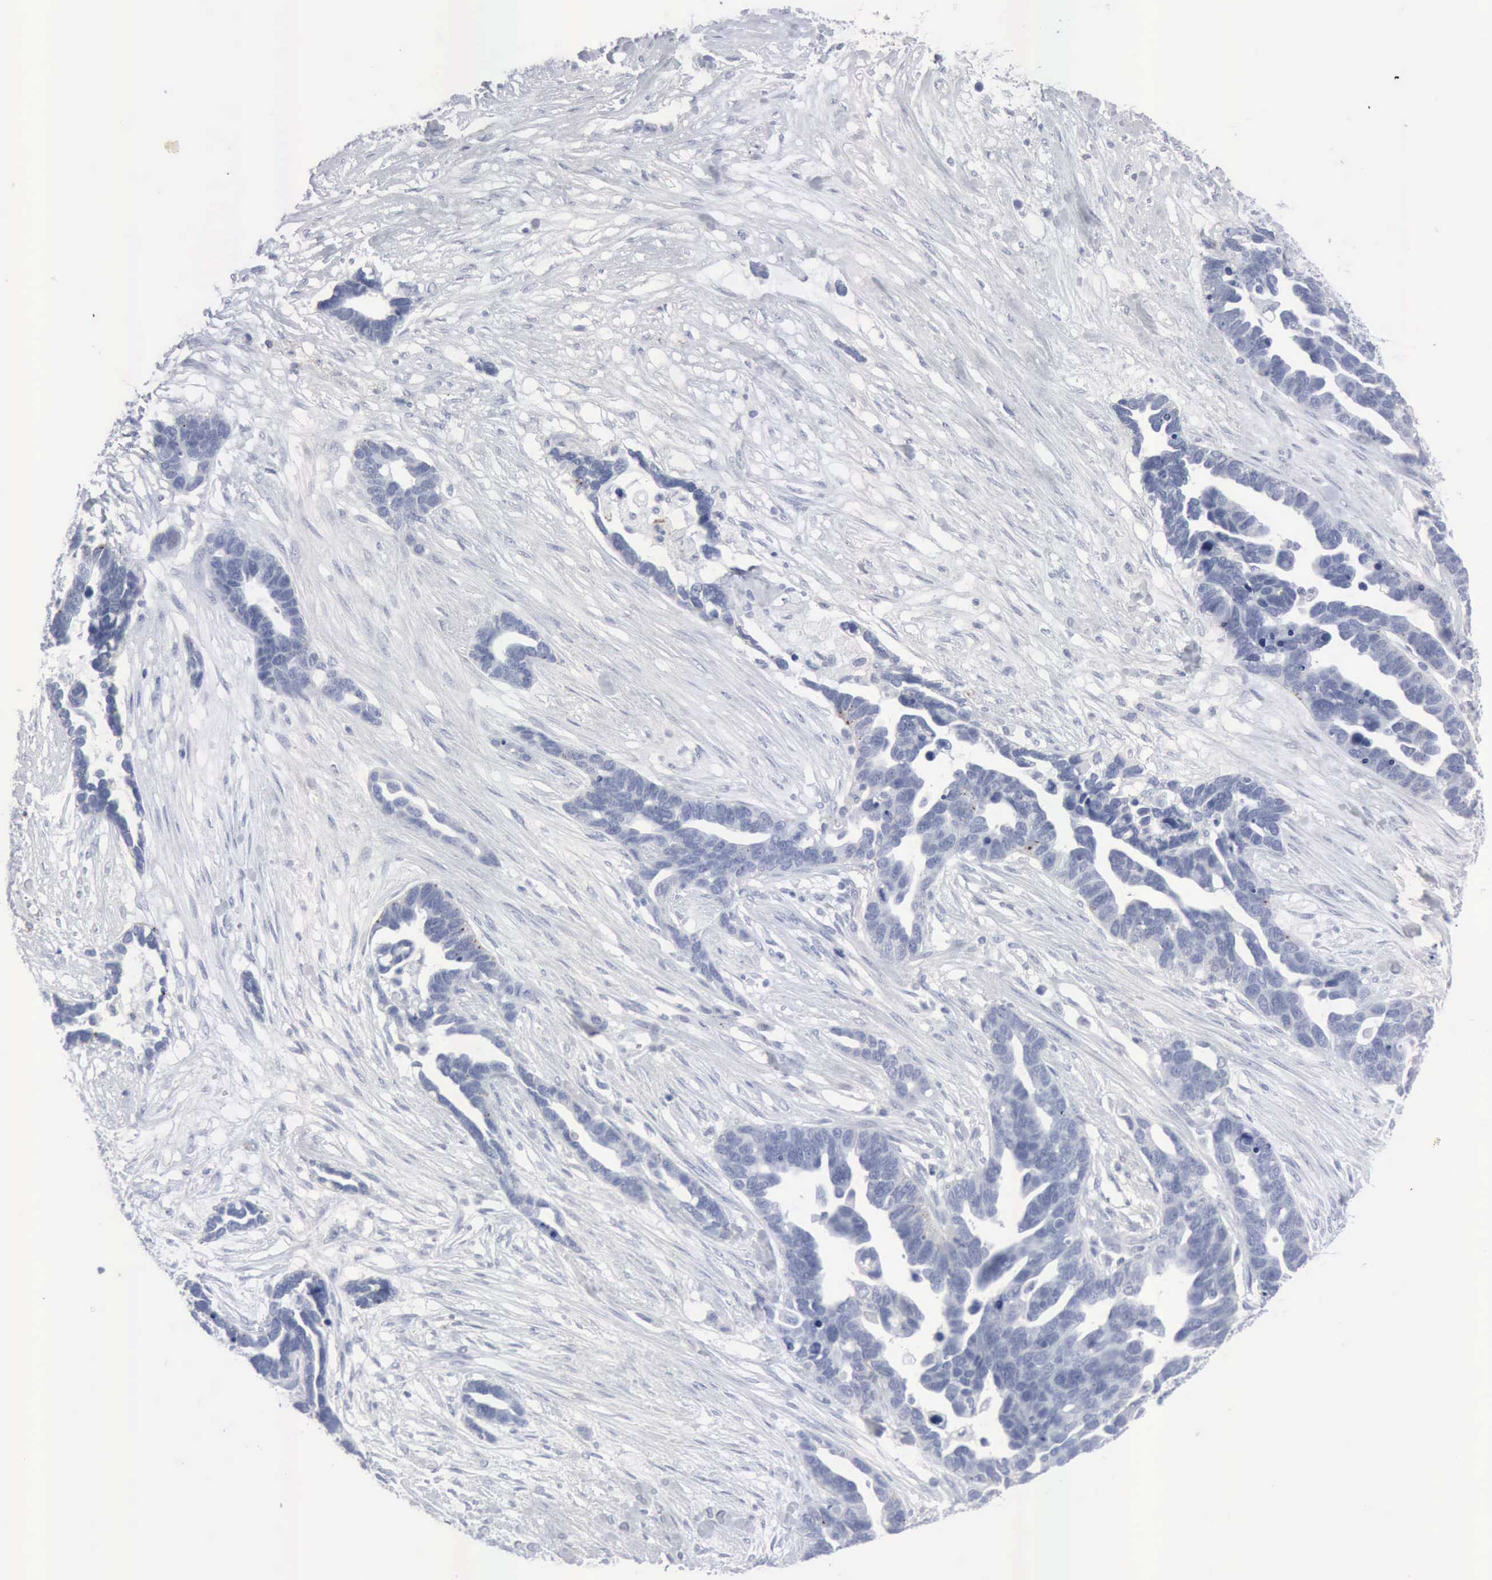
{"staining": {"intensity": "negative", "quantity": "none", "location": "none"}, "tissue": "ovarian cancer", "cell_type": "Tumor cells", "image_type": "cancer", "snomed": [{"axis": "morphology", "description": "Cystadenocarcinoma, serous, NOS"}, {"axis": "topography", "description": "Ovary"}], "caption": "DAB (3,3'-diaminobenzidine) immunohistochemical staining of ovarian serous cystadenocarcinoma reveals no significant expression in tumor cells.", "gene": "GLA", "patient": {"sex": "female", "age": 54}}